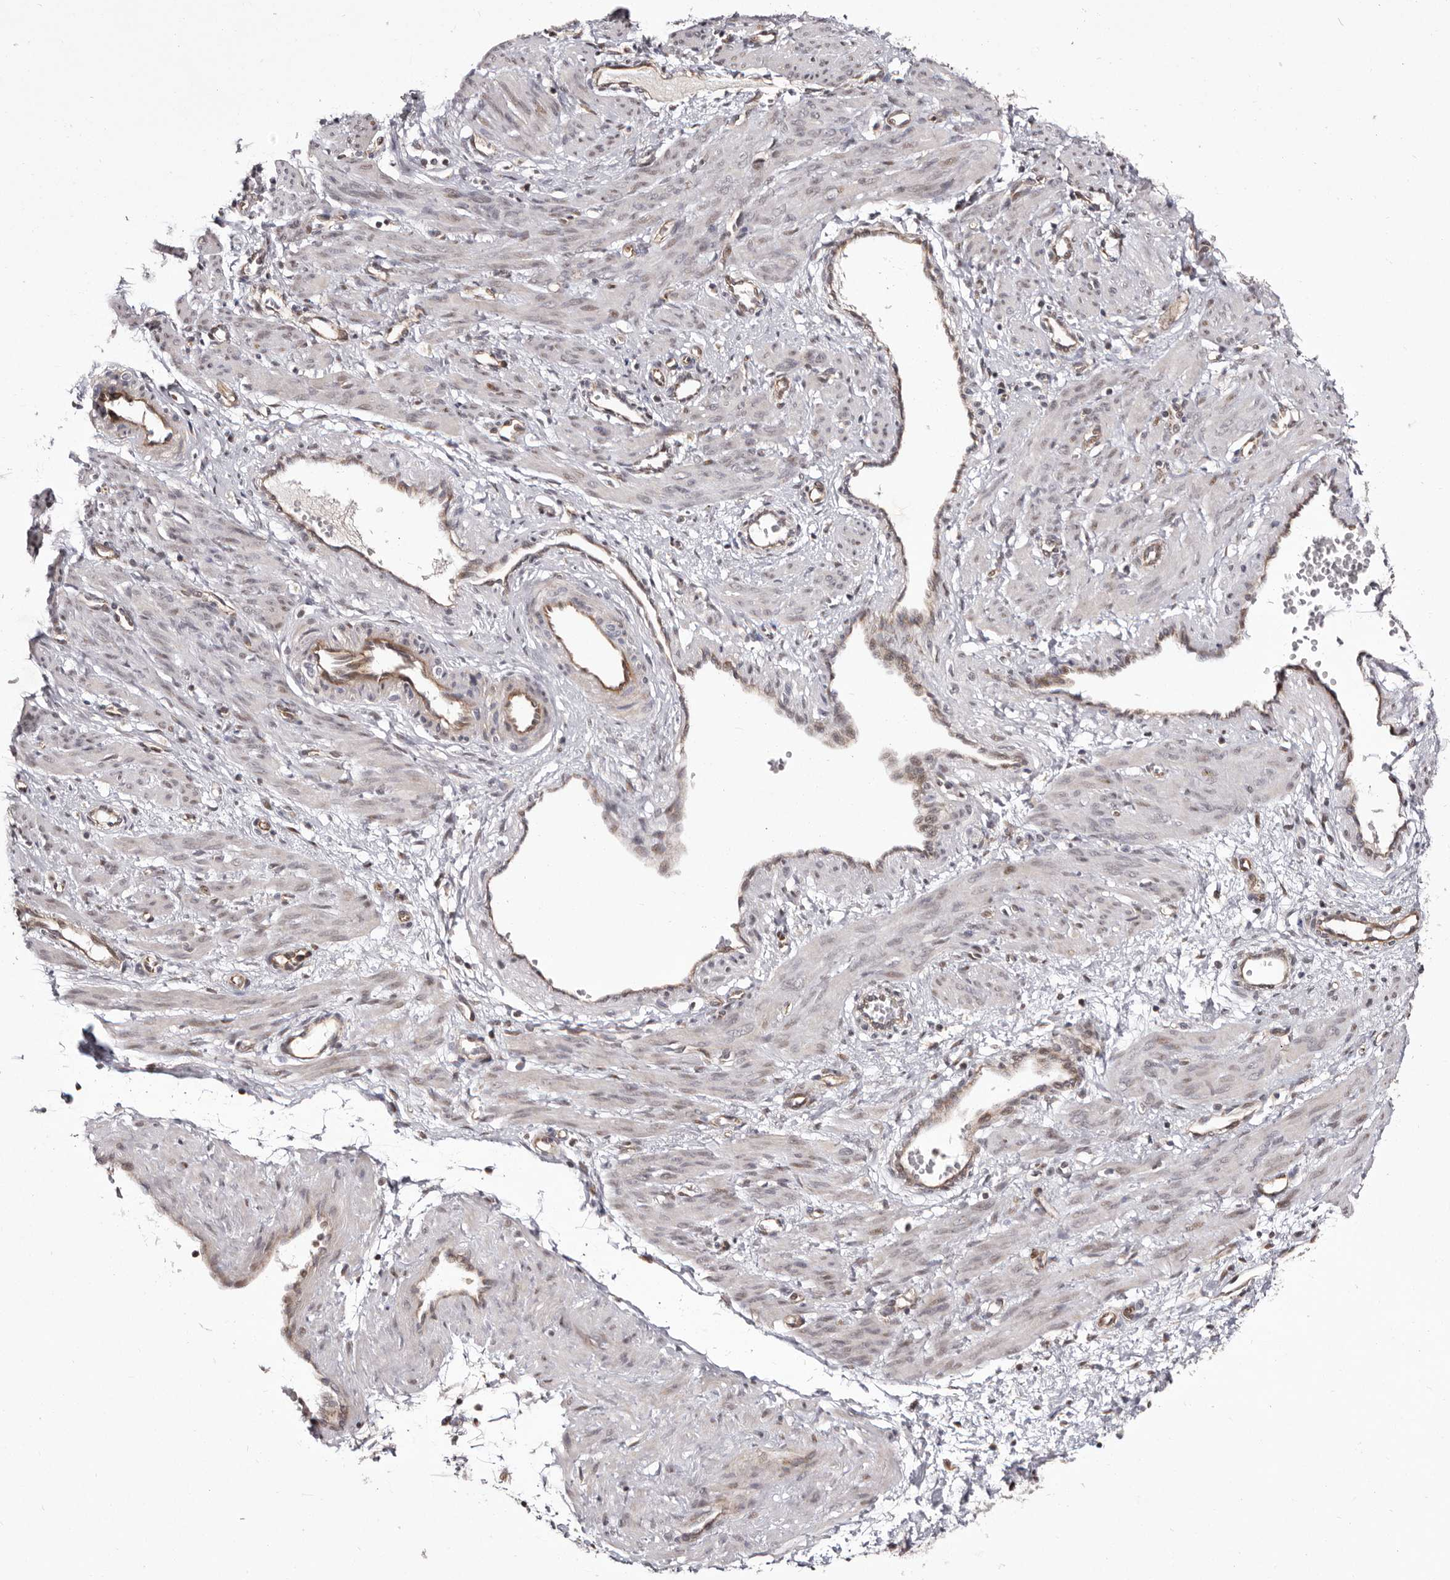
{"staining": {"intensity": "weak", "quantity": "<25%", "location": "nuclear"}, "tissue": "smooth muscle", "cell_type": "Smooth muscle cells", "image_type": "normal", "snomed": [{"axis": "morphology", "description": "Normal tissue, NOS"}, {"axis": "topography", "description": "Endometrium"}], "caption": "The photomicrograph displays no significant positivity in smooth muscle cells of smooth muscle. (DAB (3,3'-diaminobenzidine) immunohistochemistry with hematoxylin counter stain).", "gene": "GLRX3", "patient": {"sex": "female", "age": 33}}